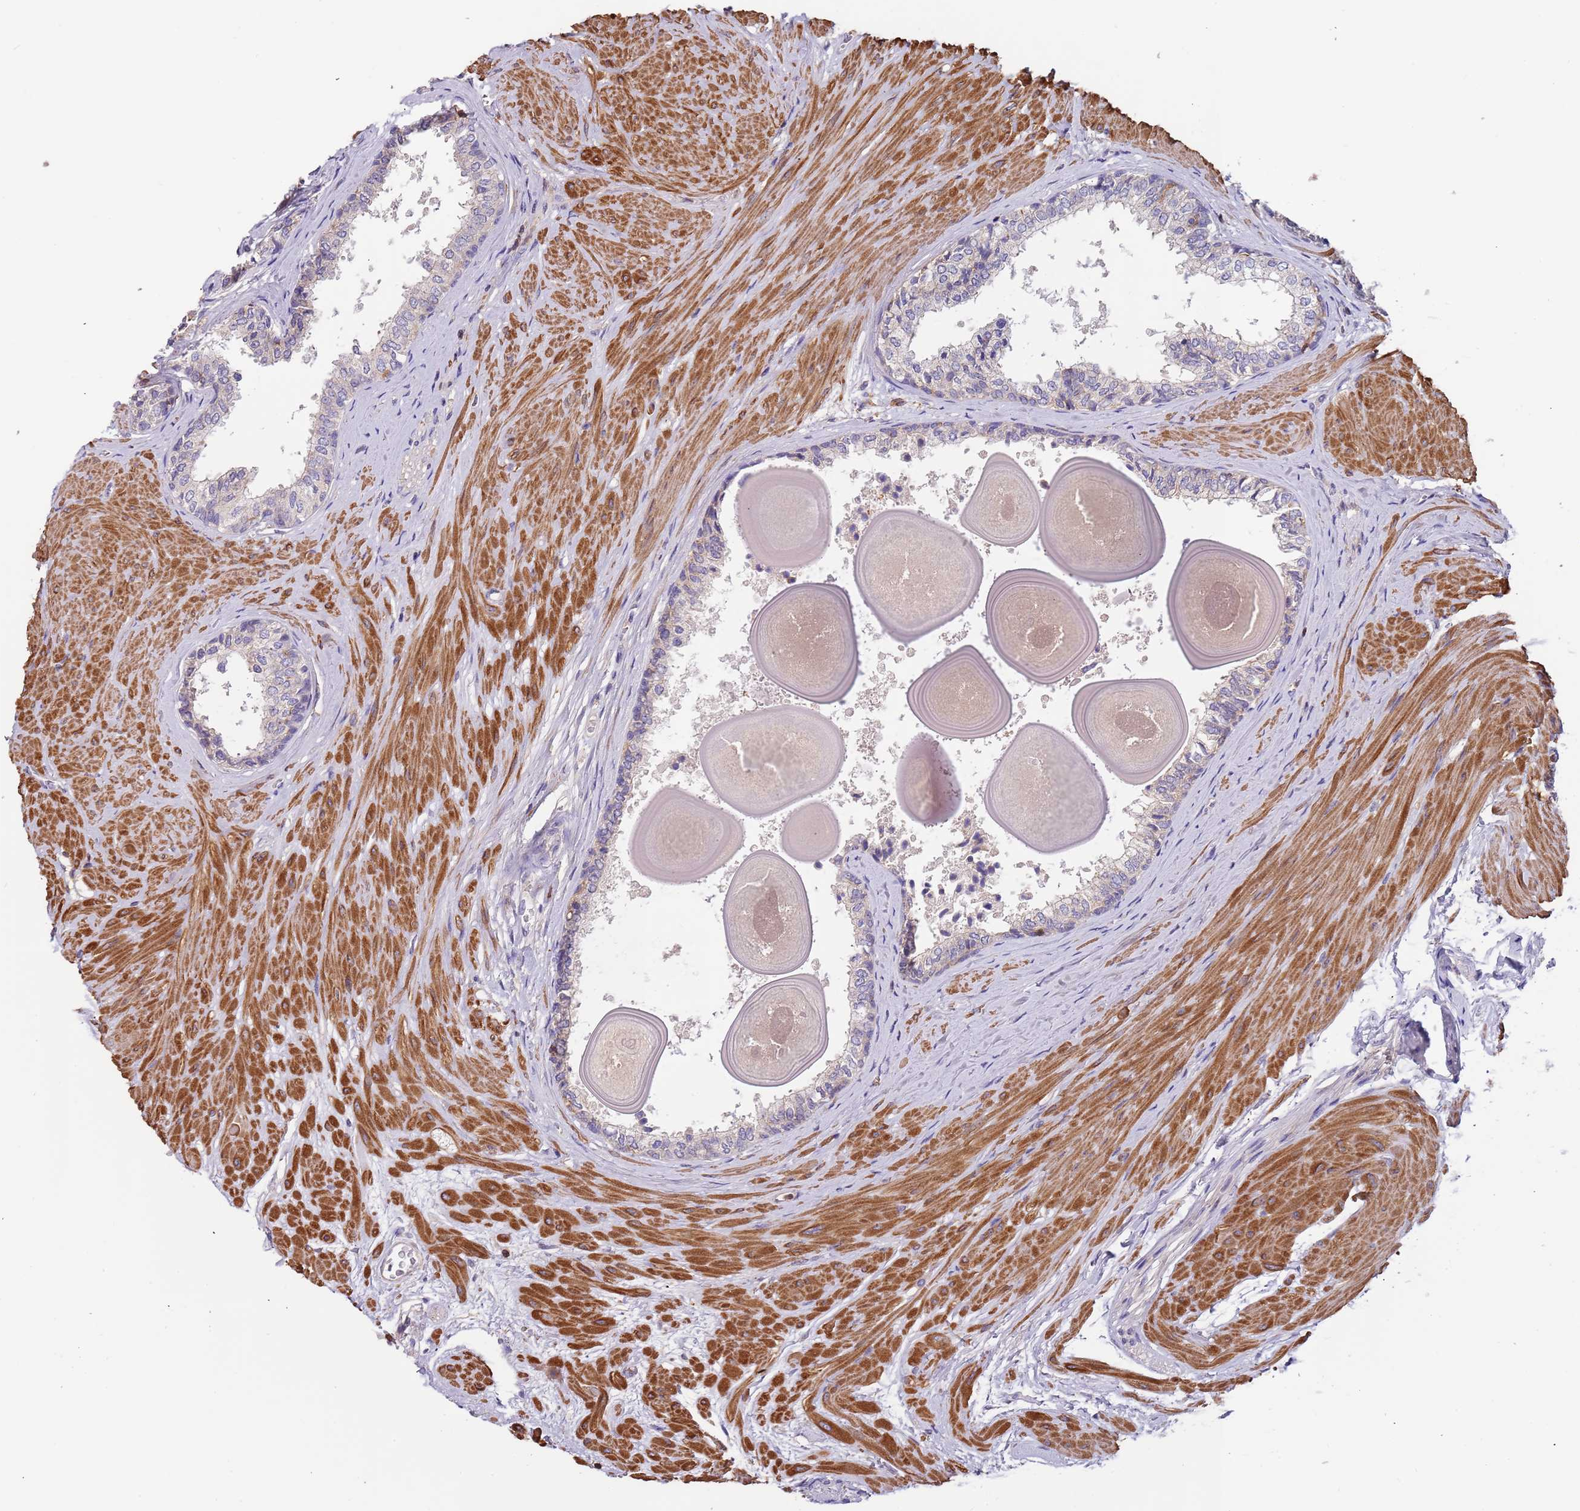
{"staining": {"intensity": "weak", "quantity": "<25%", "location": "cytoplasmic/membranous"}, "tissue": "prostate", "cell_type": "Glandular cells", "image_type": "normal", "snomed": [{"axis": "morphology", "description": "Normal tissue, NOS"}, {"axis": "topography", "description": "Prostate"}], "caption": "DAB immunohistochemical staining of unremarkable human prostate reveals no significant staining in glandular cells.", "gene": "SYT4", "patient": {"sex": "male", "age": 48}}